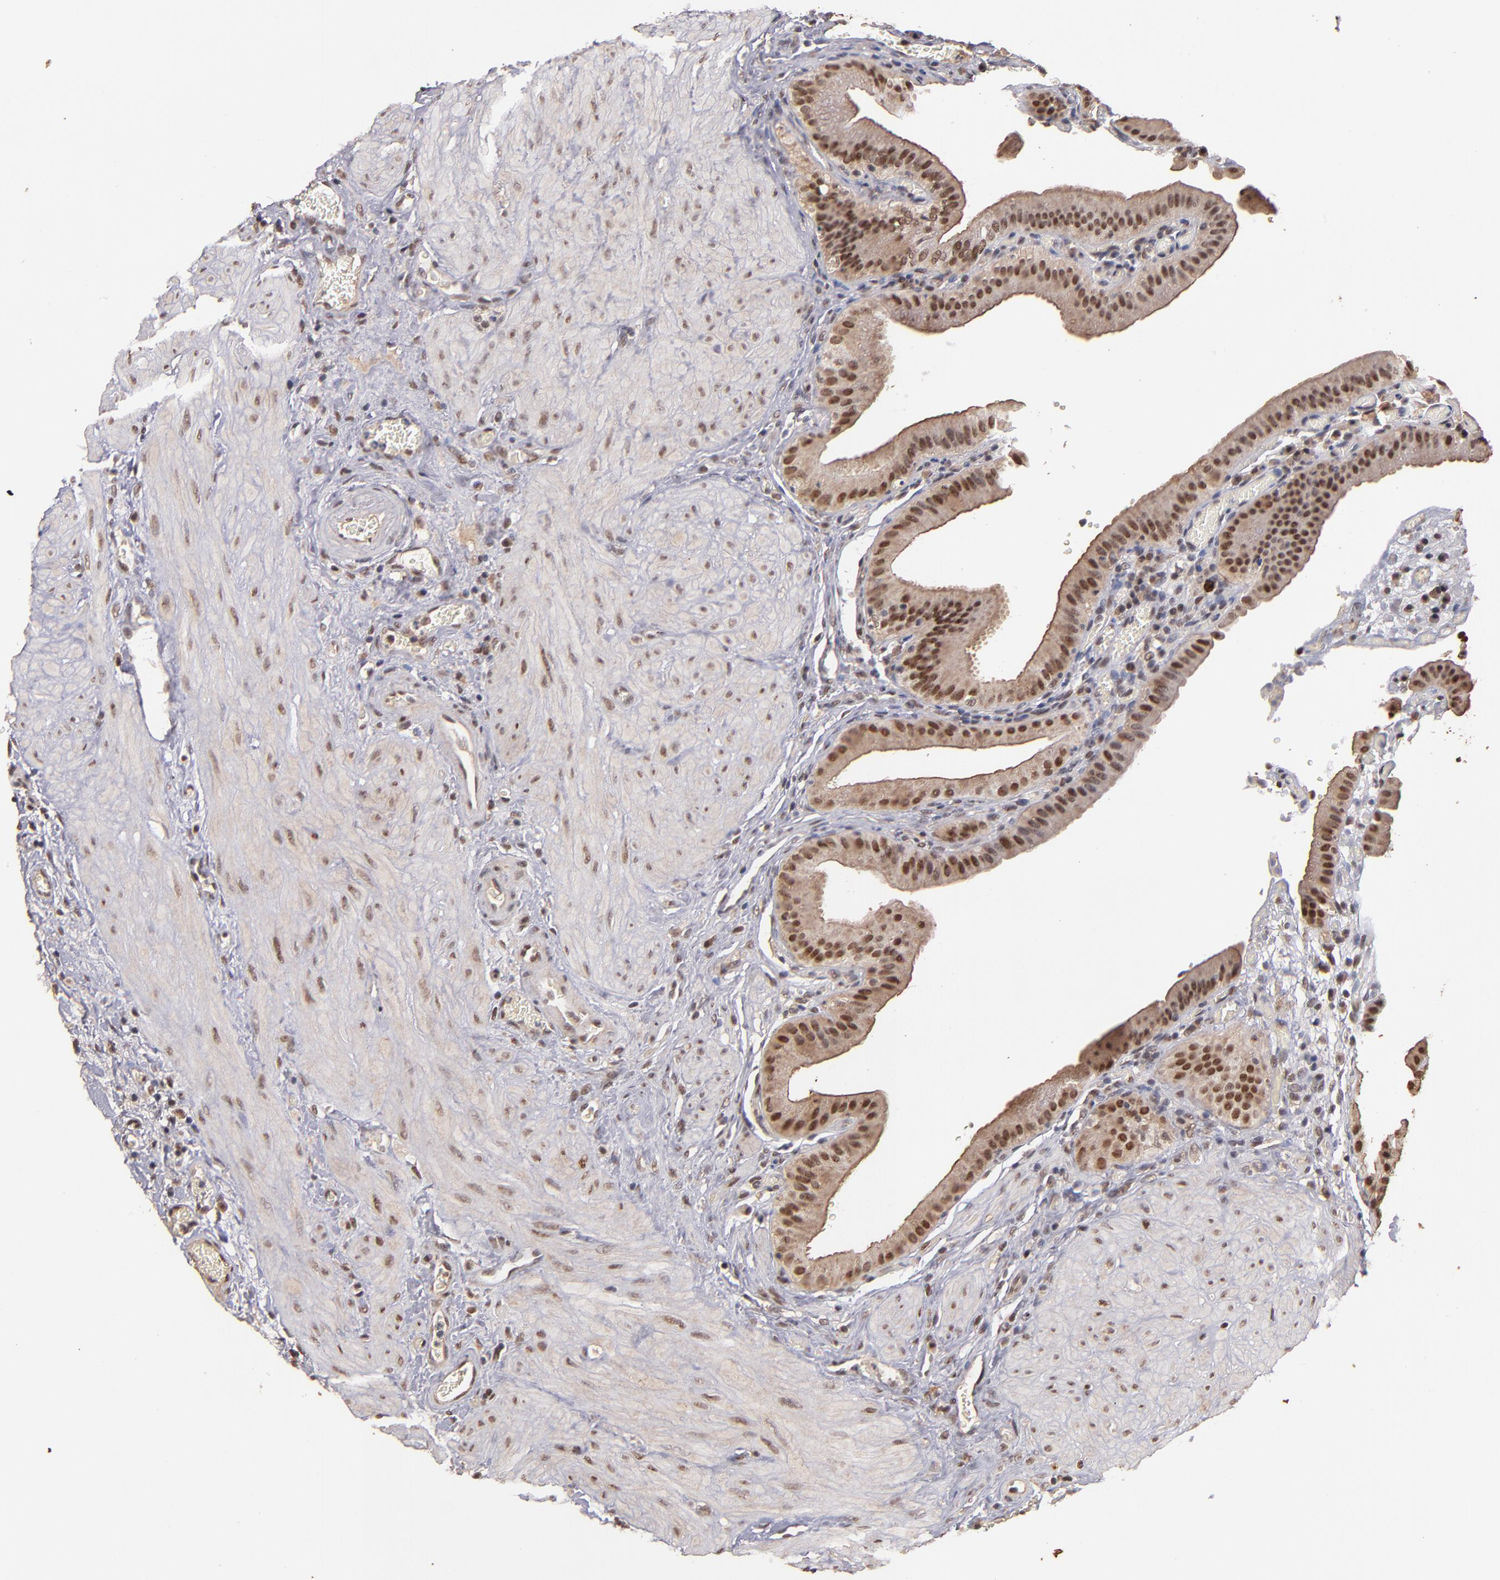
{"staining": {"intensity": "moderate", "quantity": ">75%", "location": "cytoplasmic/membranous,nuclear"}, "tissue": "gallbladder", "cell_type": "Glandular cells", "image_type": "normal", "snomed": [{"axis": "morphology", "description": "Normal tissue, NOS"}, {"axis": "topography", "description": "Gallbladder"}], "caption": "Immunohistochemical staining of unremarkable gallbladder shows >75% levels of moderate cytoplasmic/membranous,nuclear protein staining in approximately >75% of glandular cells.", "gene": "EAPP", "patient": {"sex": "female", "age": 75}}